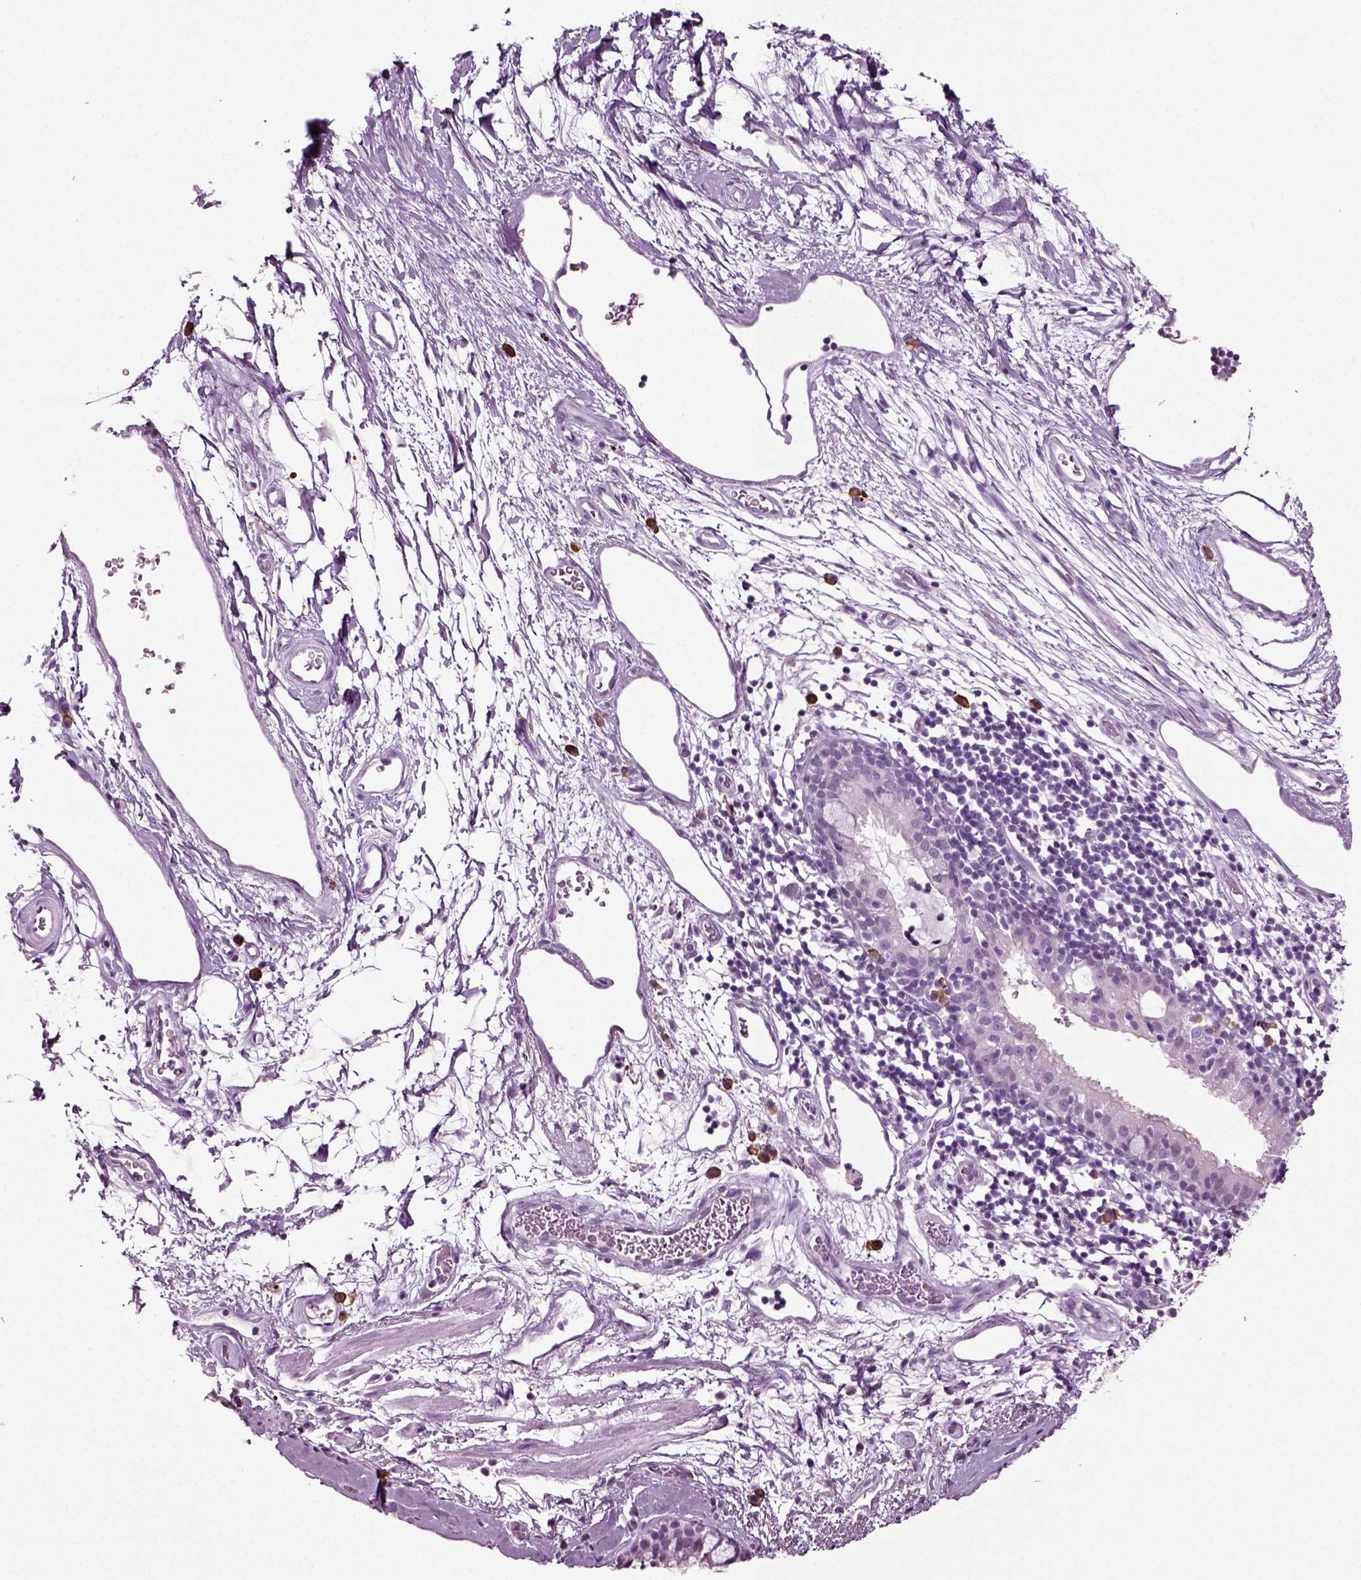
{"staining": {"intensity": "negative", "quantity": "none", "location": "none"}, "tissue": "bronchus", "cell_type": "Respiratory epithelial cells", "image_type": "normal", "snomed": [{"axis": "morphology", "description": "Normal tissue, NOS"}, {"axis": "topography", "description": "Cartilage tissue"}, {"axis": "topography", "description": "Bronchus"}], "caption": "Micrograph shows no protein expression in respiratory epithelial cells of normal bronchus.", "gene": "SLC26A8", "patient": {"sex": "male", "age": 58}}